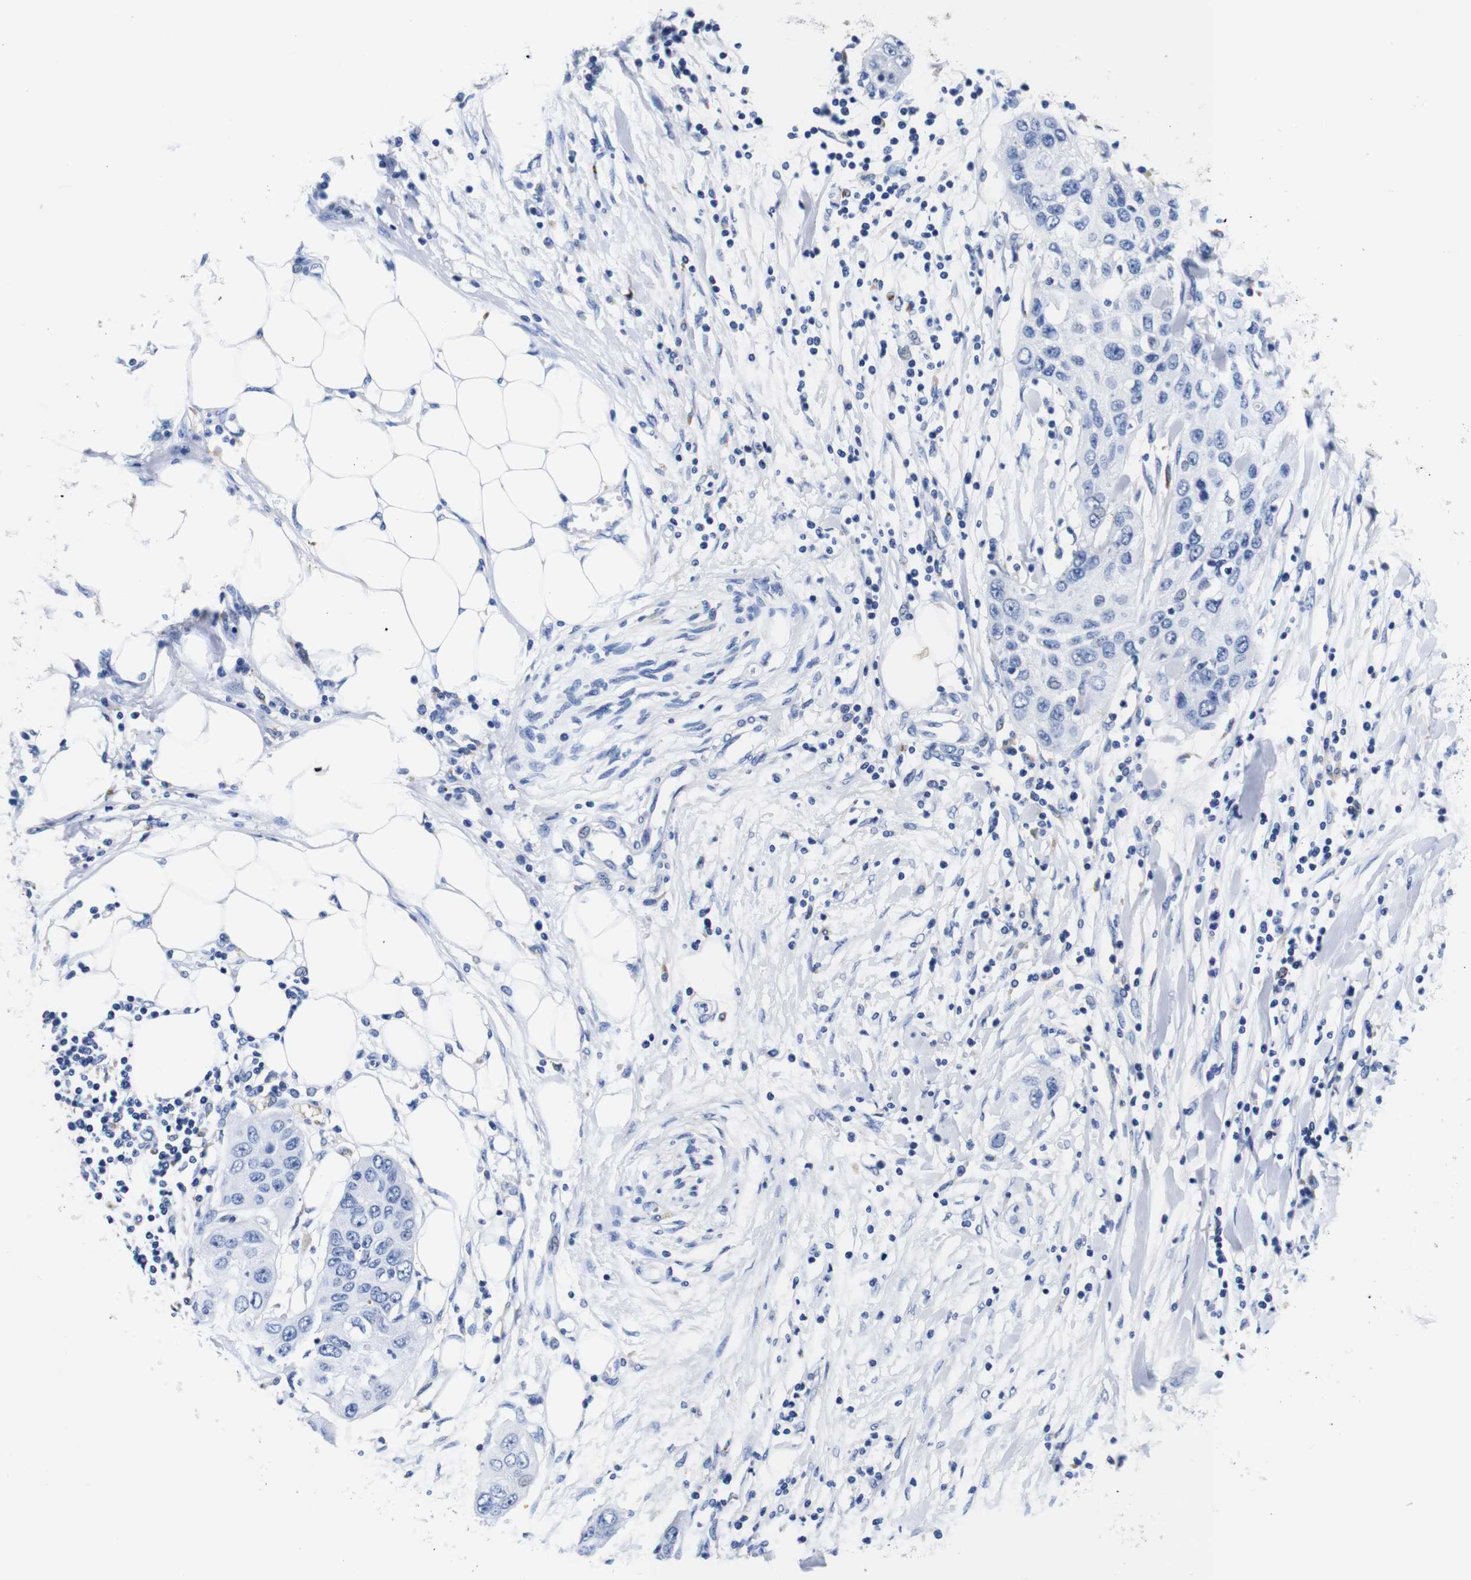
{"staining": {"intensity": "negative", "quantity": "none", "location": "none"}, "tissue": "pancreatic cancer", "cell_type": "Tumor cells", "image_type": "cancer", "snomed": [{"axis": "morphology", "description": "Adenocarcinoma, NOS"}, {"axis": "topography", "description": "Pancreas"}], "caption": "Immunohistochemistry photomicrograph of neoplastic tissue: pancreatic cancer (adenocarcinoma) stained with DAB reveals no significant protein positivity in tumor cells.", "gene": "HLA-DMB", "patient": {"sex": "female", "age": 70}}